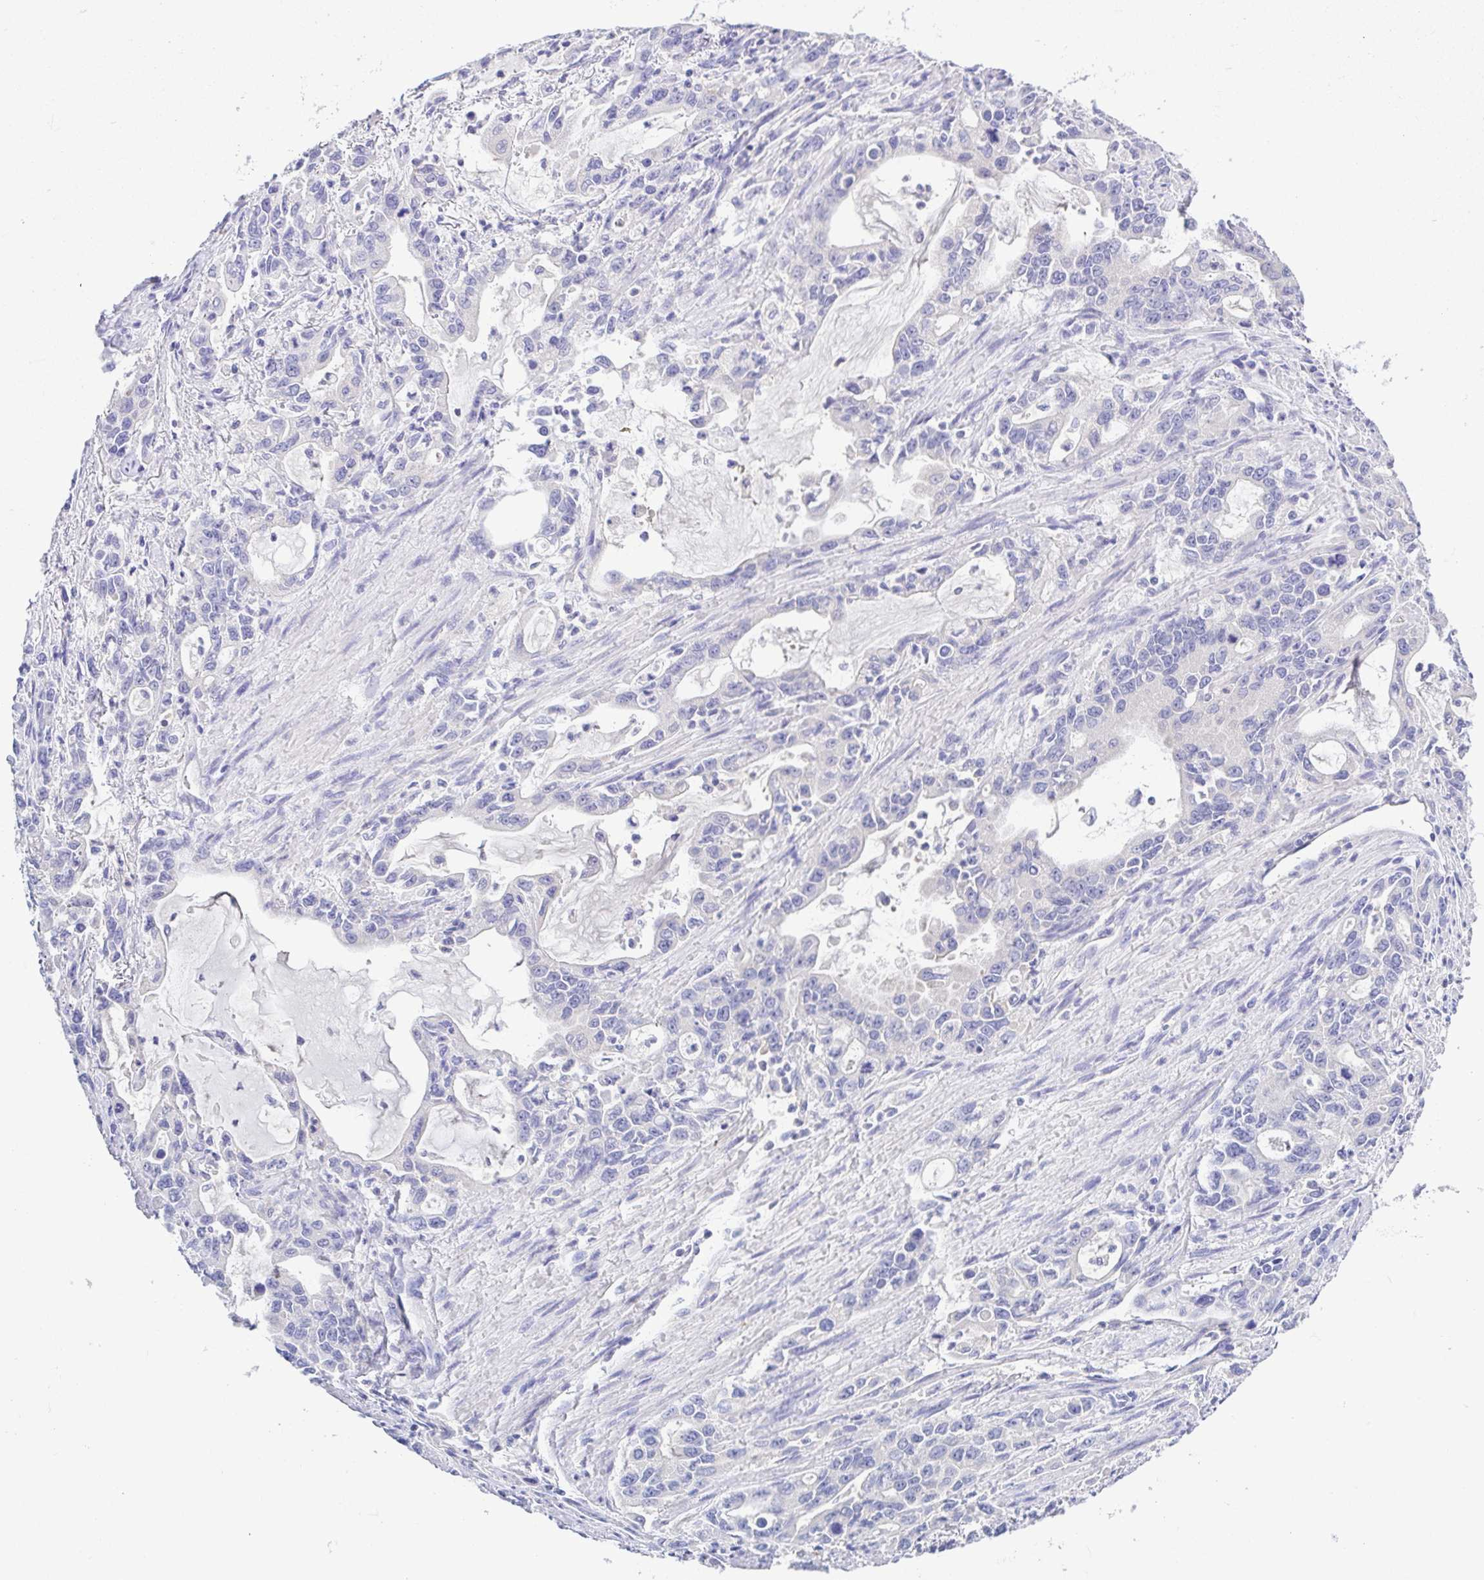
{"staining": {"intensity": "negative", "quantity": "none", "location": "none"}, "tissue": "stomach cancer", "cell_type": "Tumor cells", "image_type": "cancer", "snomed": [{"axis": "morphology", "description": "Adenocarcinoma, NOS"}, {"axis": "topography", "description": "Stomach, upper"}], "caption": "Immunohistochemistry photomicrograph of adenocarcinoma (stomach) stained for a protein (brown), which shows no expression in tumor cells.", "gene": "A1BG", "patient": {"sex": "male", "age": 85}}